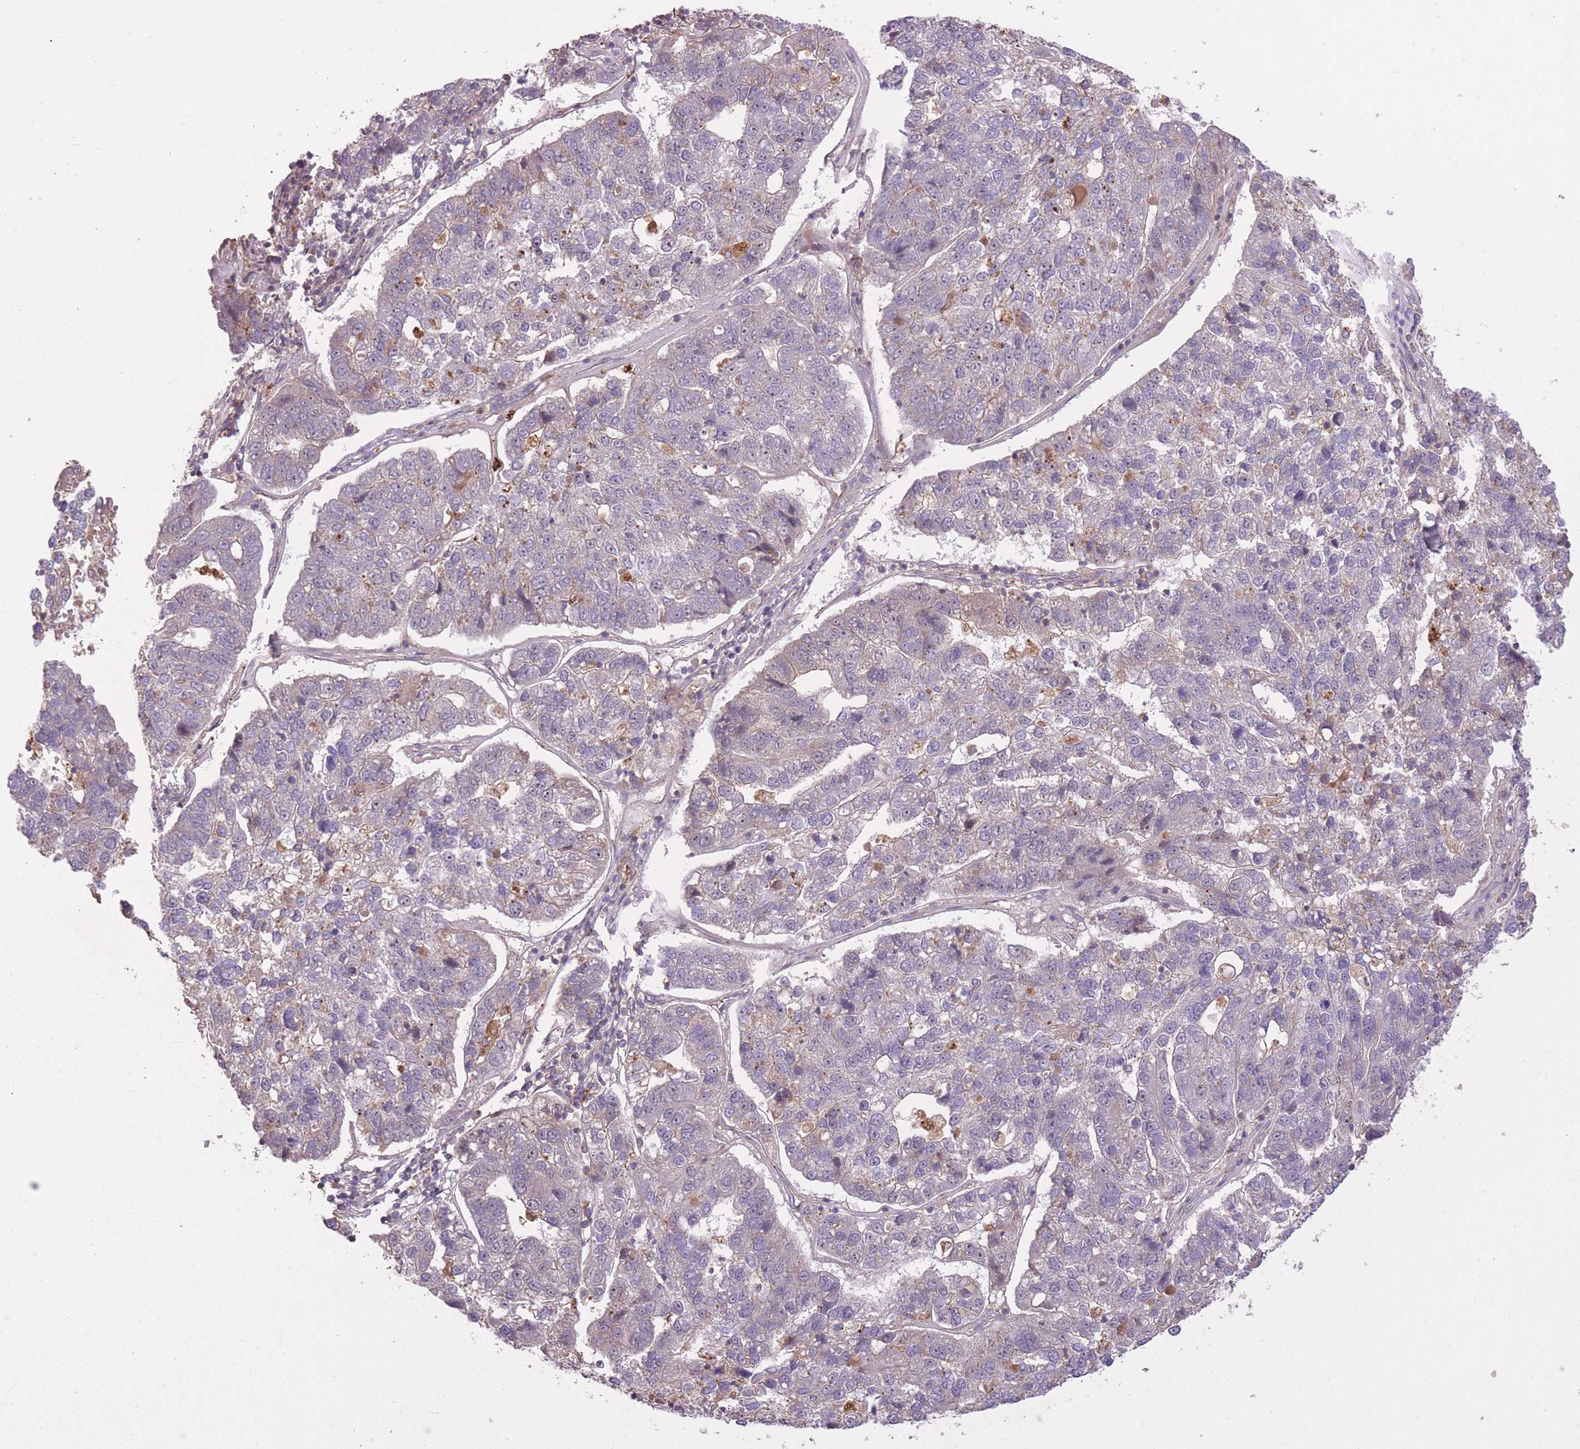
{"staining": {"intensity": "negative", "quantity": "none", "location": "none"}, "tissue": "pancreatic cancer", "cell_type": "Tumor cells", "image_type": "cancer", "snomed": [{"axis": "morphology", "description": "Adenocarcinoma, NOS"}, {"axis": "topography", "description": "Pancreas"}], "caption": "IHC micrograph of neoplastic tissue: adenocarcinoma (pancreatic) stained with DAB (3,3'-diaminobenzidine) shows no significant protein staining in tumor cells. (DAB (3,3'-diaminobenzidine) immunohistochemistry (IHC) with hematoxylin counter stain).", "gene": "POLR3F", "patient": {"sex": "female", "age": 61}}